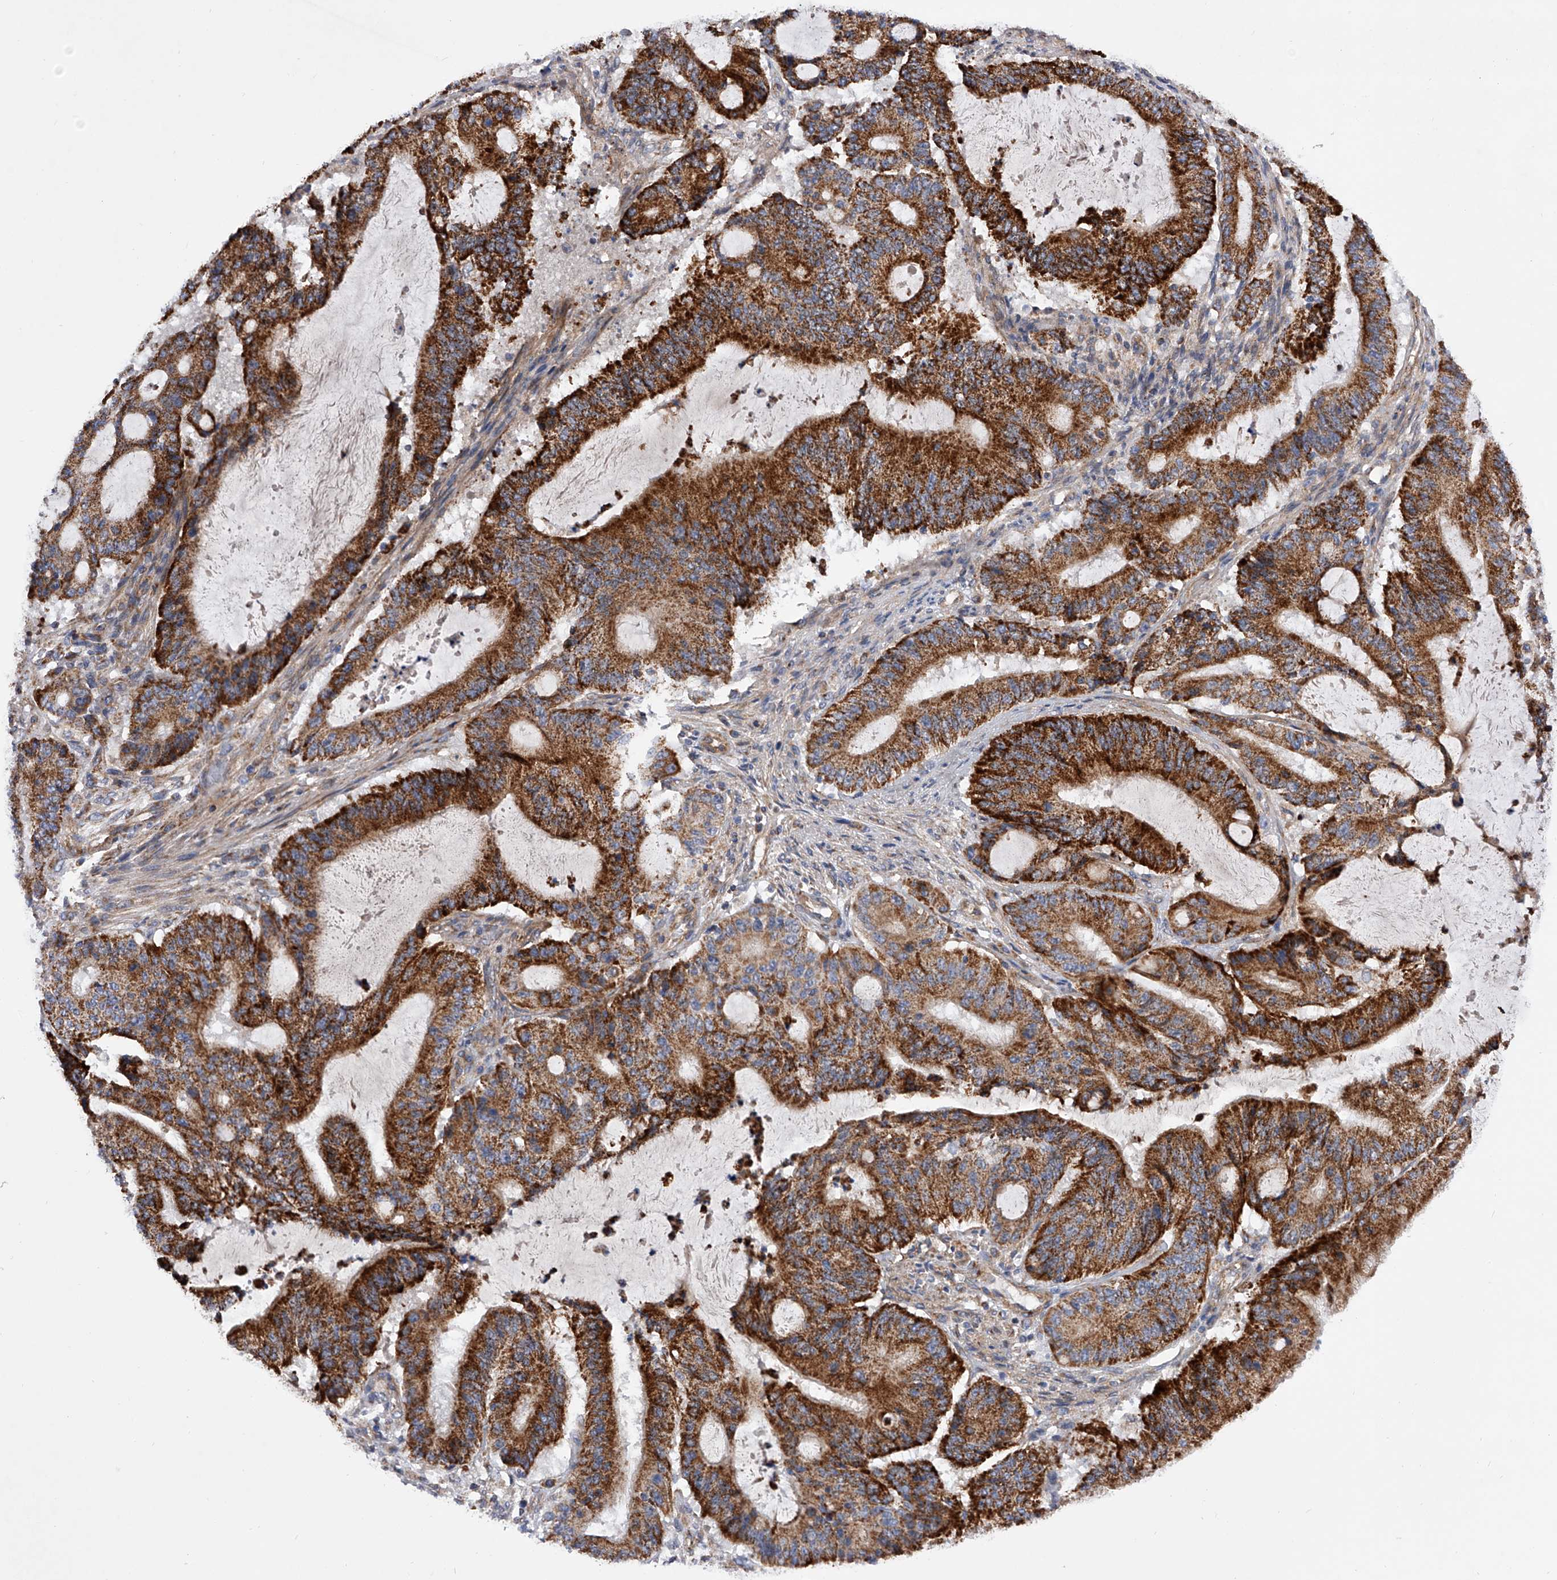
{"staining": {"intensity": "strong", "quantity": ">75%", "location": "cytoplasmic/membranous"}, "tissue": "liver cancer", "cell_type": "Tumor cells", "image_type": "cancer", "snomed": [{"axis": "morphology", "description": "Normal tissue, NOS"}, {"axis": "morphology", "description": "Cholangiocarcinoma"}, {"axis": "topography", "description": "Liver"}, {"axis": "topography", "description": "Peripheral nerve tissue"}], "caption": "Immunohistochemistry photomicrograph of liver cholangiocarcinoma stained for a protein (brown), which demonstrates high levels of strong cytoplasmic/membranous positivity in about >75% of tumor cells.", "gene": "PDSS2", "patient": {"sex": "female", "age": 73}}